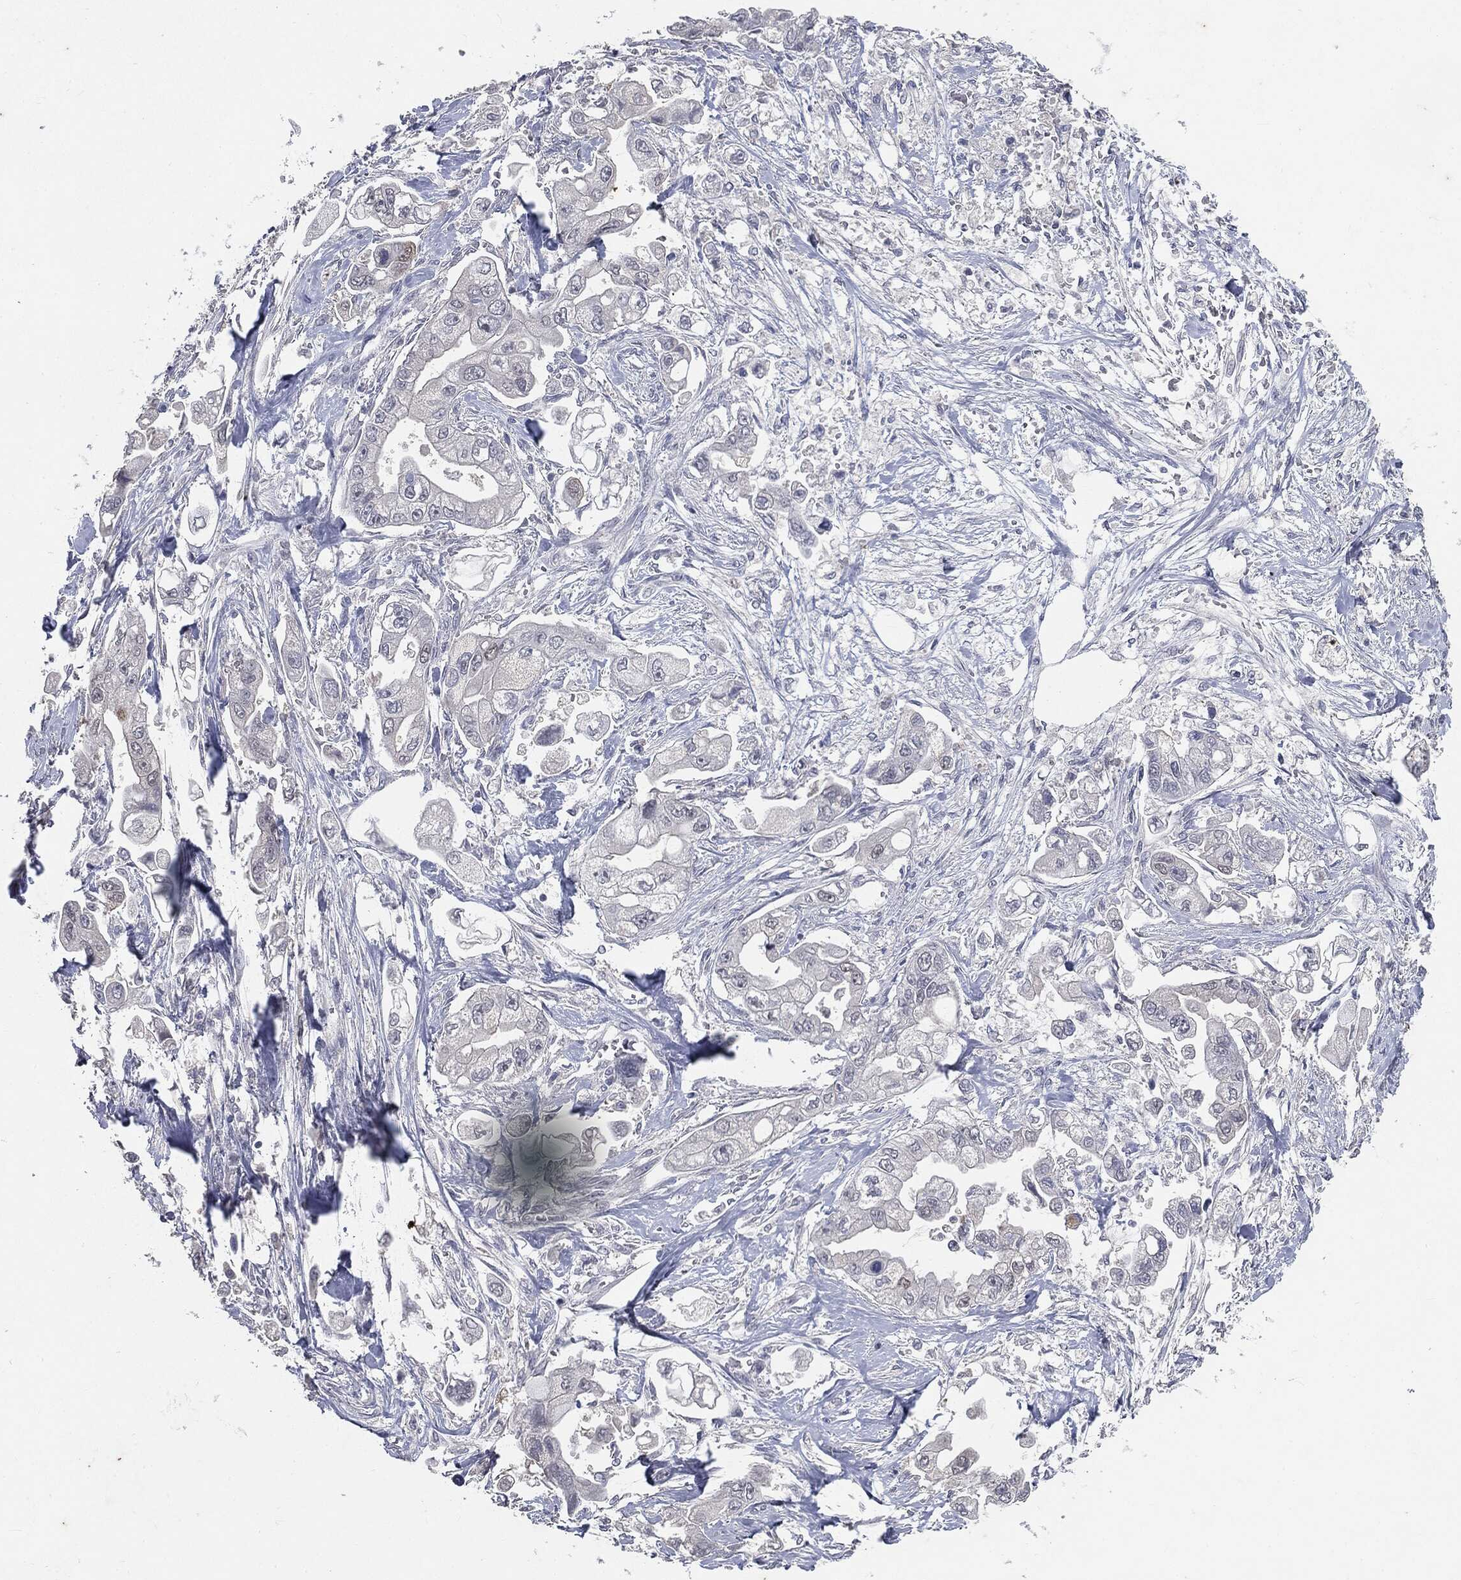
{"staining": {"intensity": "negative", "quantity": "none", "location": "none"}, "tissue": "stomach cancer", "cell_type": "Tumor cells", "image_type": "cancer", "snomed": [{"axis": "morphology", "description": "Adenocarcinoma, NOS"}, {"axis": "topography", "description": "Stomach"}], "caption": "DAB immunohistochemical staining of human stomach cancer (adenocarcinoma) displays no significant expression in tumor cells. (Brightfield microscopy of DAB (3,3'-diaminobenzidine) immunohistochemistry (IHC) at high magnification).", "gene": "SLC2A2", "patient": {"sex": "male", "age": 62}}